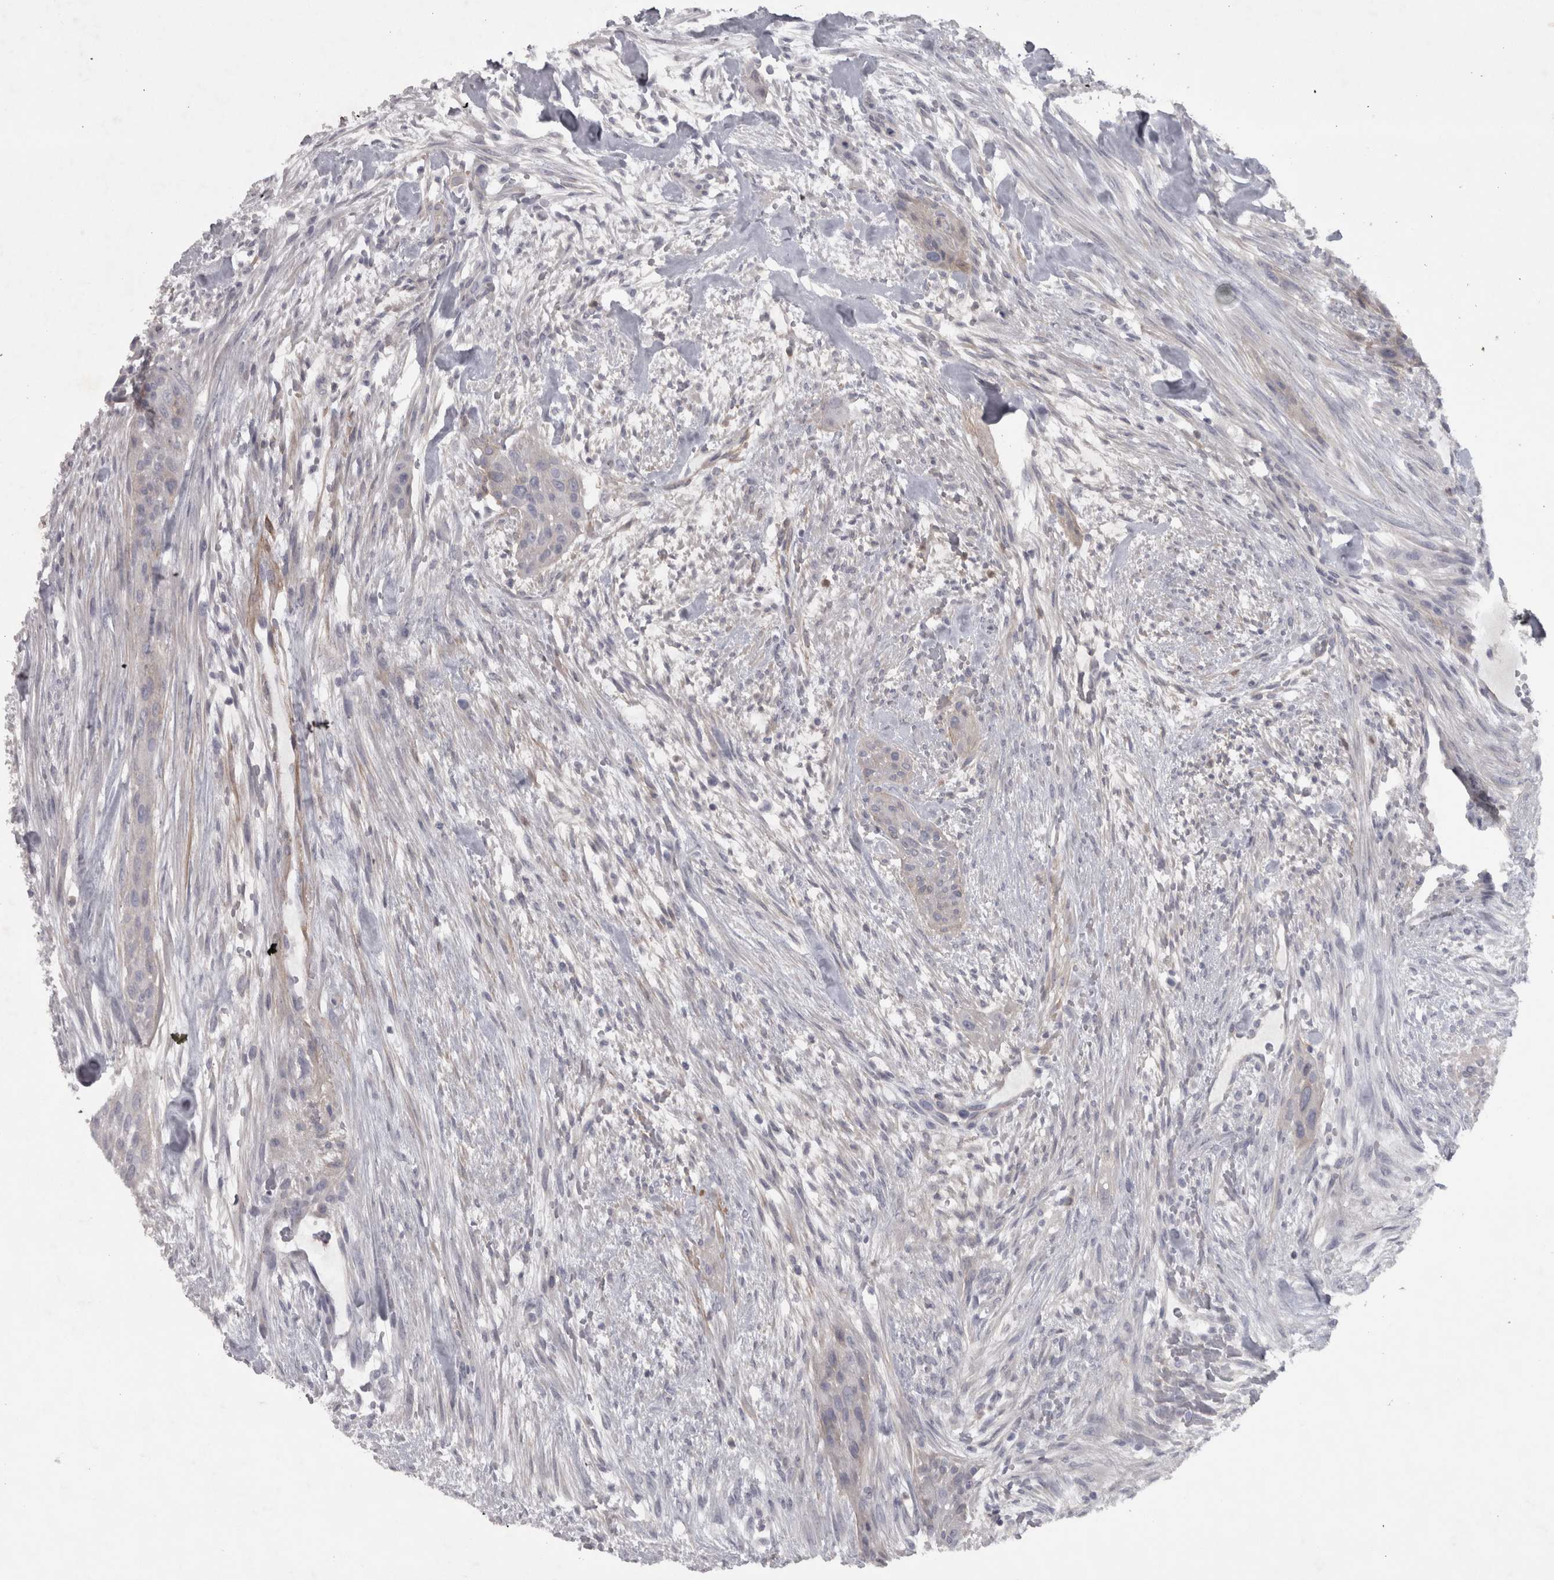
{"staining": {"intensity": "negative", "quantity": "none", "location": "none"}, "tissue": "urothelial cancer", "cell_type": "Tumor cells", "image_type": "cancer", "snomed": [{"axis": "morphology", "description": "Urothelial carcinoma, High grade"}, {"axis": "topography", "description": "Urinary bladder"}], "caption": "A photomicrograph of human high-grade urothelial carcinoma is negative for staining in tumor cells.", "gene": "PPP1R12B", "patient": {"sex": "male", "age": 35}}